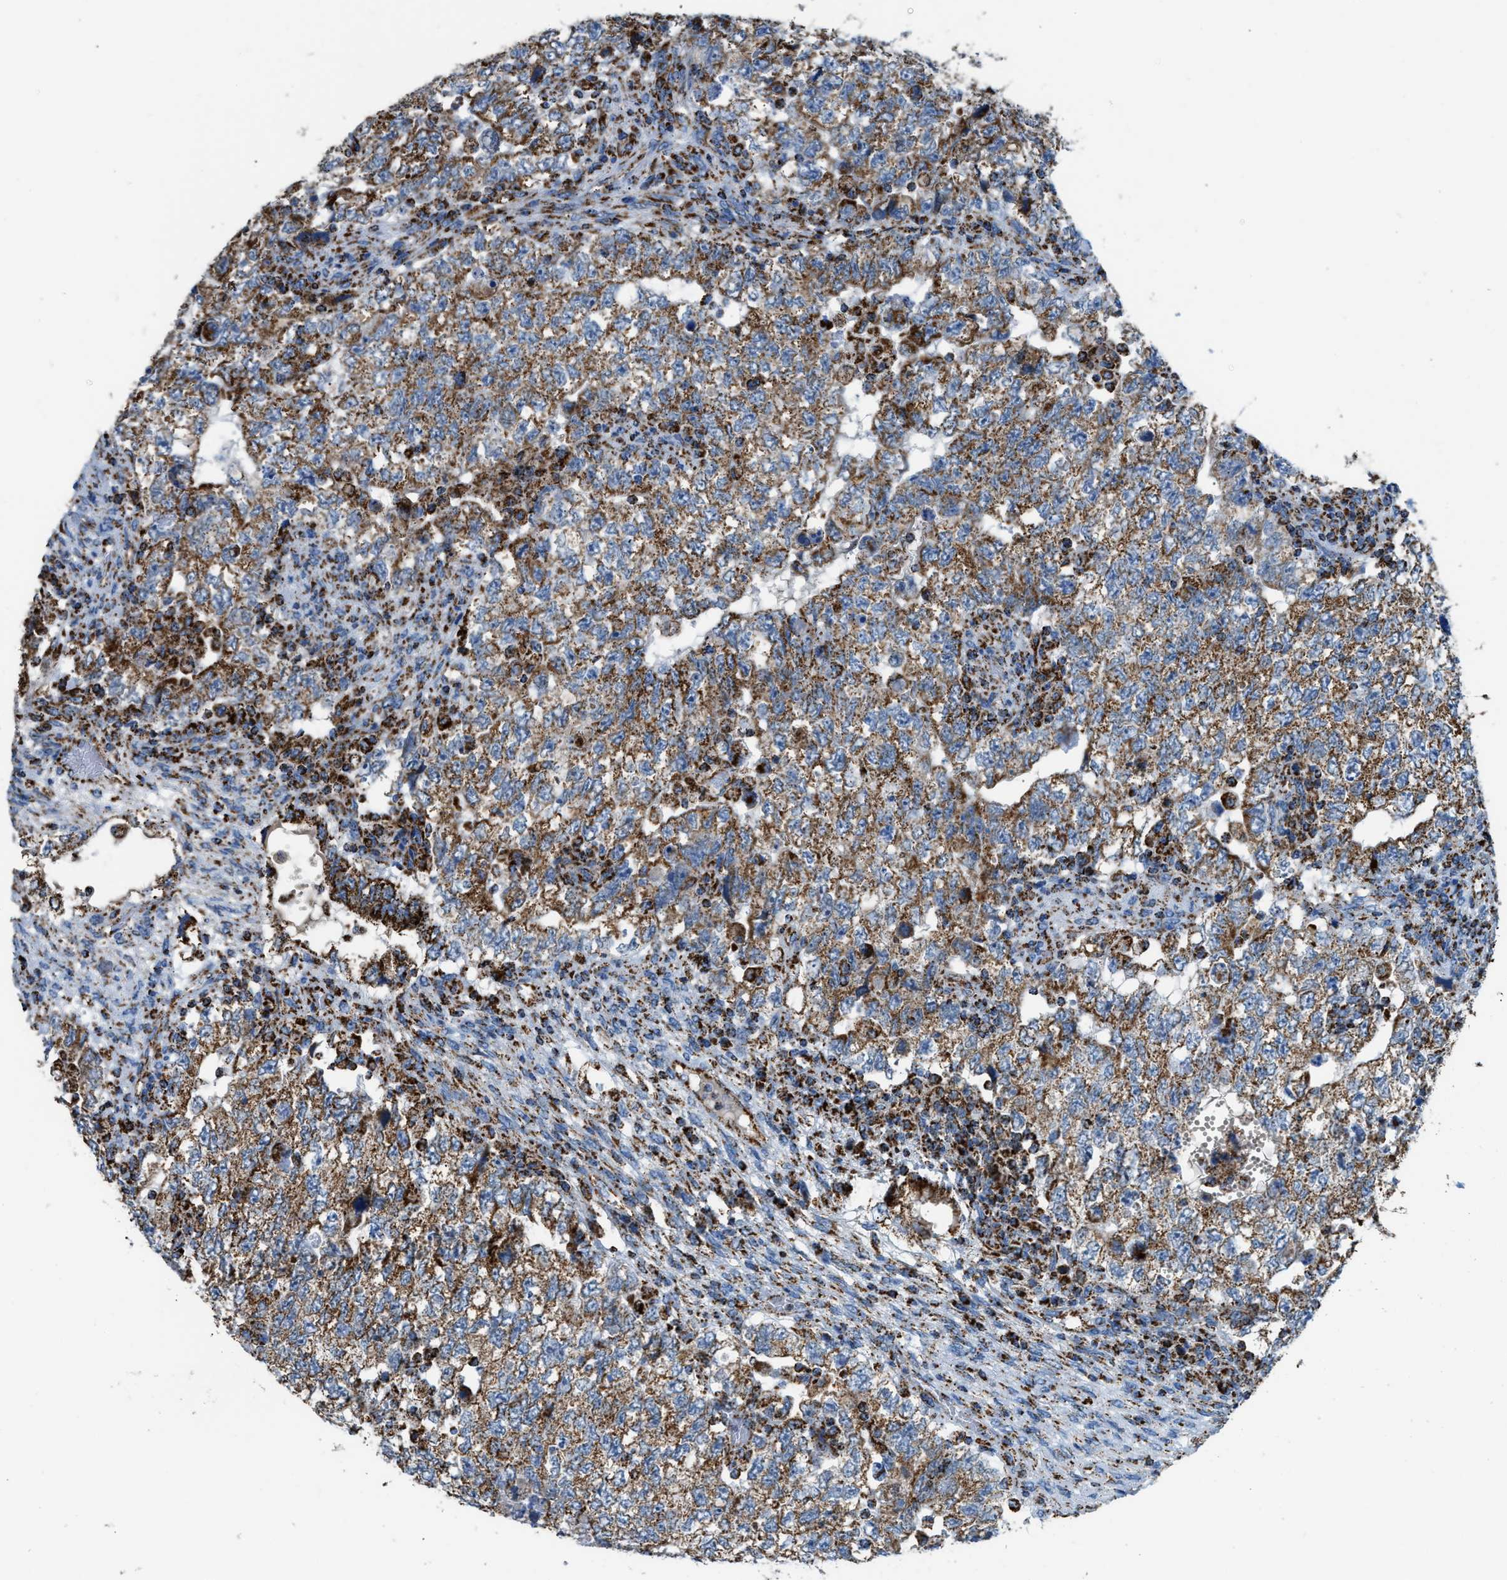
{"staining": {"intensity": "moderate", "quantity": ">75%", "location": "cytoplasmic/membranous"}, "tissue": "testis cancer", "cell_type": "Tumor cells", "image_type": "cancer", "snomed": [{"axis": "morphology", "description": "Carcinoma, Embryonal, NOS"}, {"axis": "topography", "description": "Testis"}], "caption": "High-magnification brightfield microscopy of embryonal carcinoma (testis) stained with DAB (3,3'-diaminobenzidine) (brown) and counterstained with hematoxylin (blue). tumor cells exhibit moderate cytoplasmic/membranous positivity is appreciated in approximately>75% of cells.", "gene": "ETFB", "patient": {"sex": "male", "age": 36}}